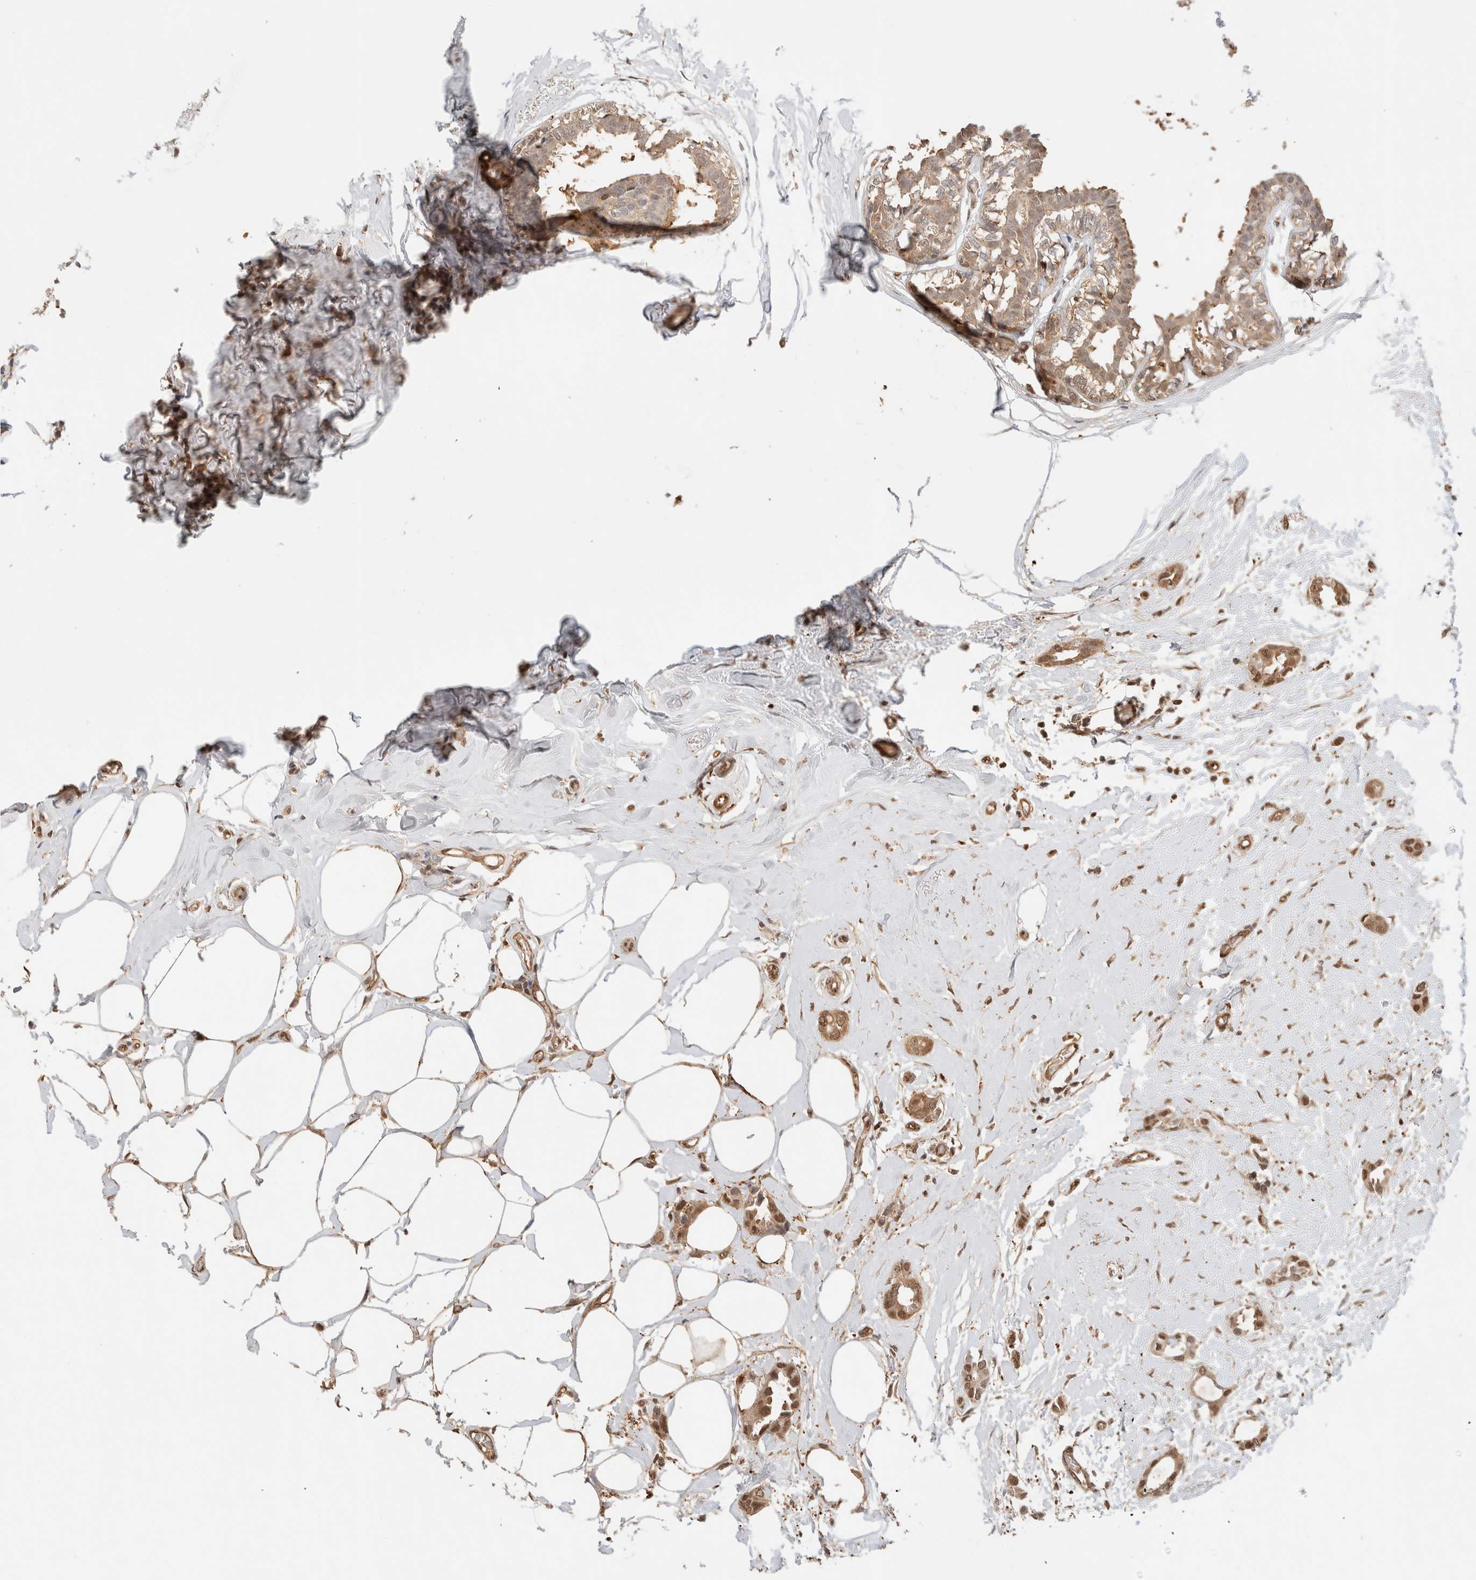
{"staining": {"intensity": "moderate", "quantity": ">75%", "location": "cytoplasmic/membranous,nuclear"}, "tissue": "breast cancer", "cell_type": "Tumor cells", "image_type": "cancer", "snomed": [{"axis": "morphology", "description": "Duct carcinoma"}, {"axis": "topography", "description": "Breast"}], "caption": "This is an image of IHC staining of breast cancer (infiltrating ductal carcinoma), which shows moderate staining in the cytoplasmic/membranous and nuclear of tumor cells.", "gene": "YWHAH", "patient": {"sex": "female", "age": 55}}